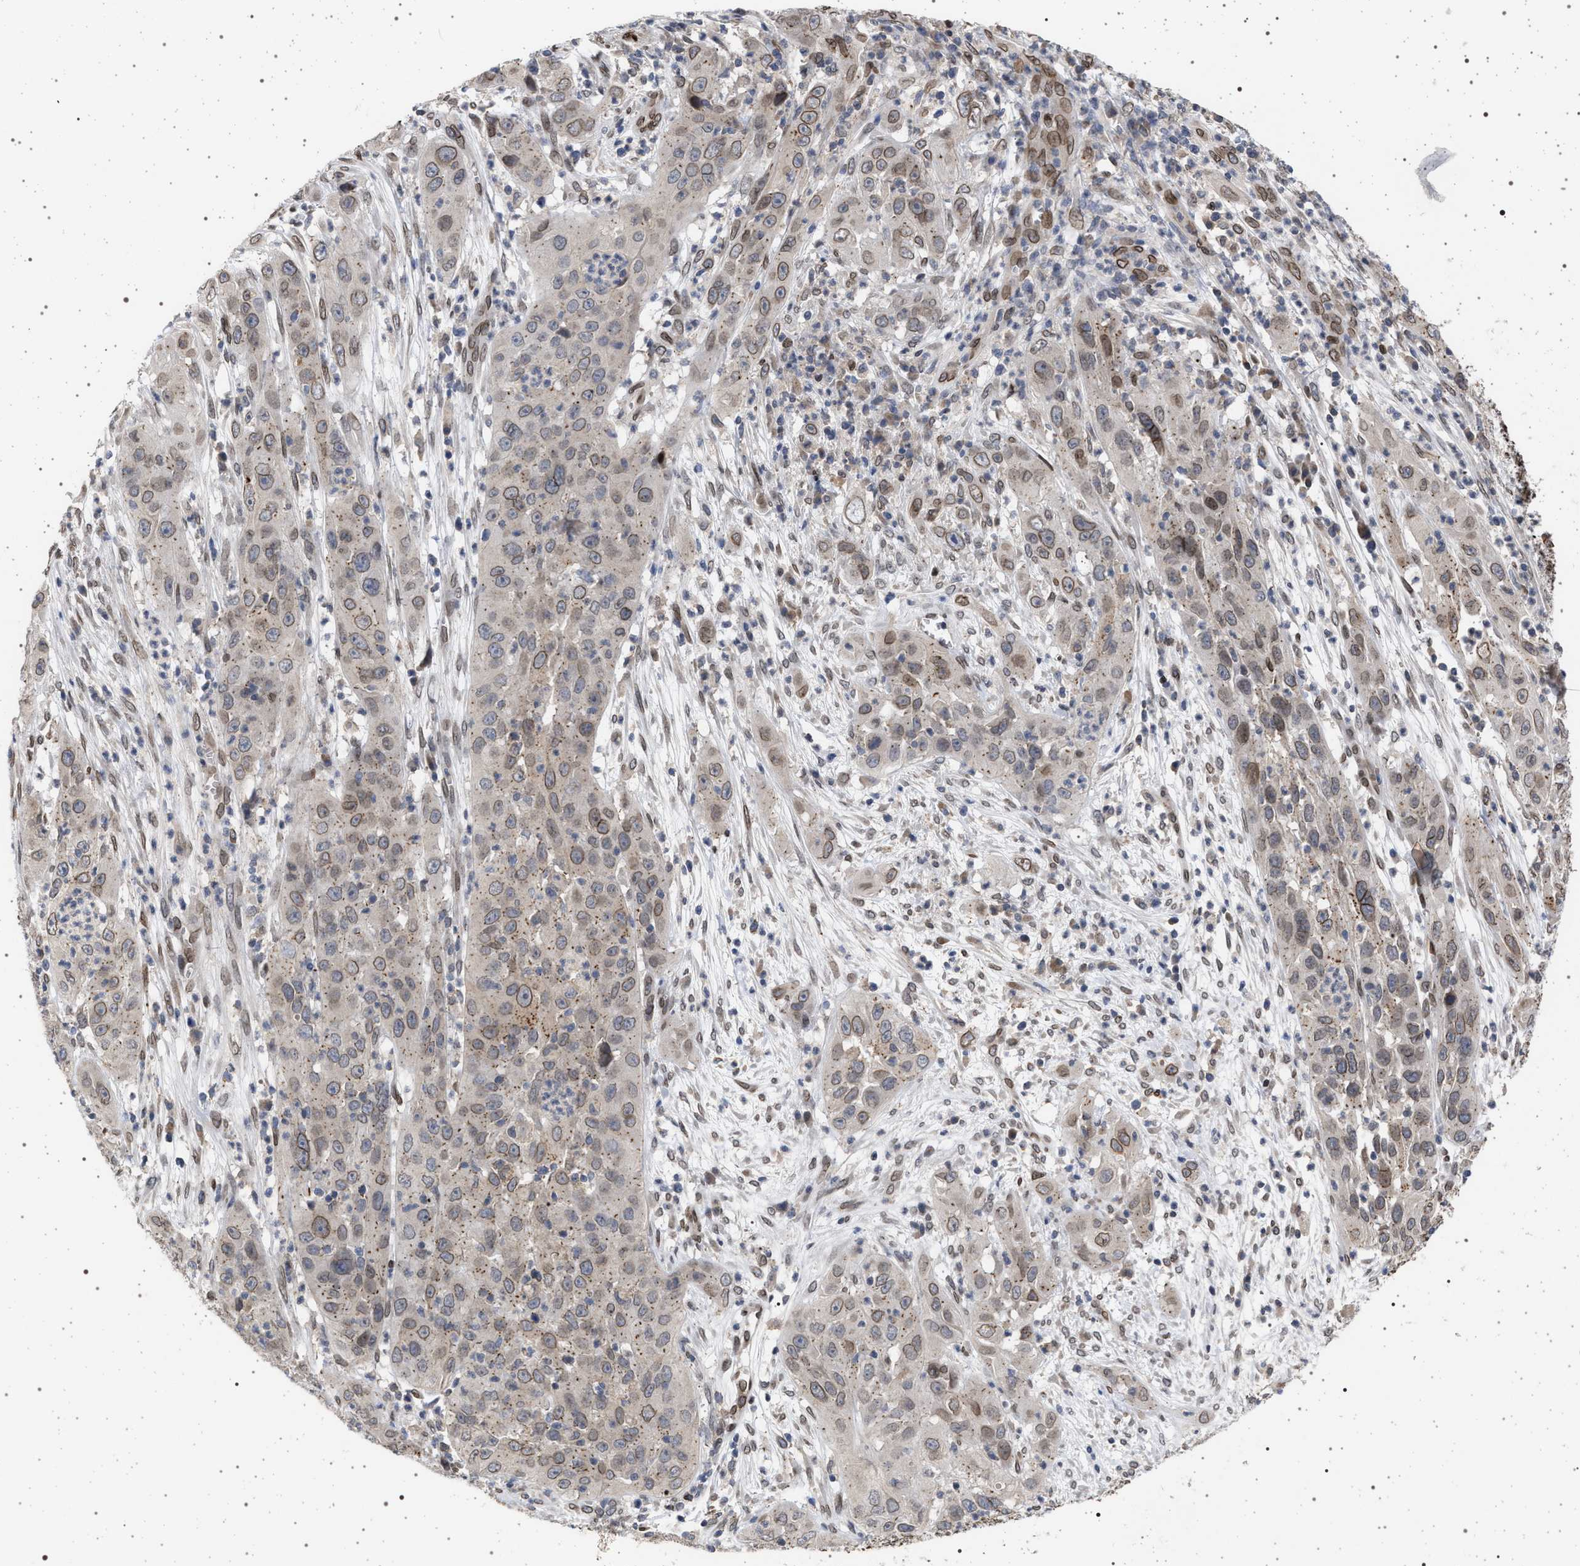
{"staining": {"intensity": "moderate", "quantity": "25%-75%", "location": "cytoplasmic/membranous,nuclear"}, "tissue": "cervical cancer", "cell_type": "Tumor cells", "image_type": "cancer", "snomed": [{"axis": "morphology", "description": "Squamous cell carcinoma, NOS"}, {"axis": "topography", "description": "Cervix"}], "caption": "High-power microscopy captured an immunohistochemistry histopathology image of cervical cancer, revealing moderate cytoplasmic/membranous and nuclear positivity in about 25%-75% of tumor cells. (Stains: DAB (3,3'-diaminobenzidine) in brown, nuclei in blue, Microscopy: brightfield microscopy at high magnification).", "gene": "ING2", "patient": {"sex": "female", "age": 32}}